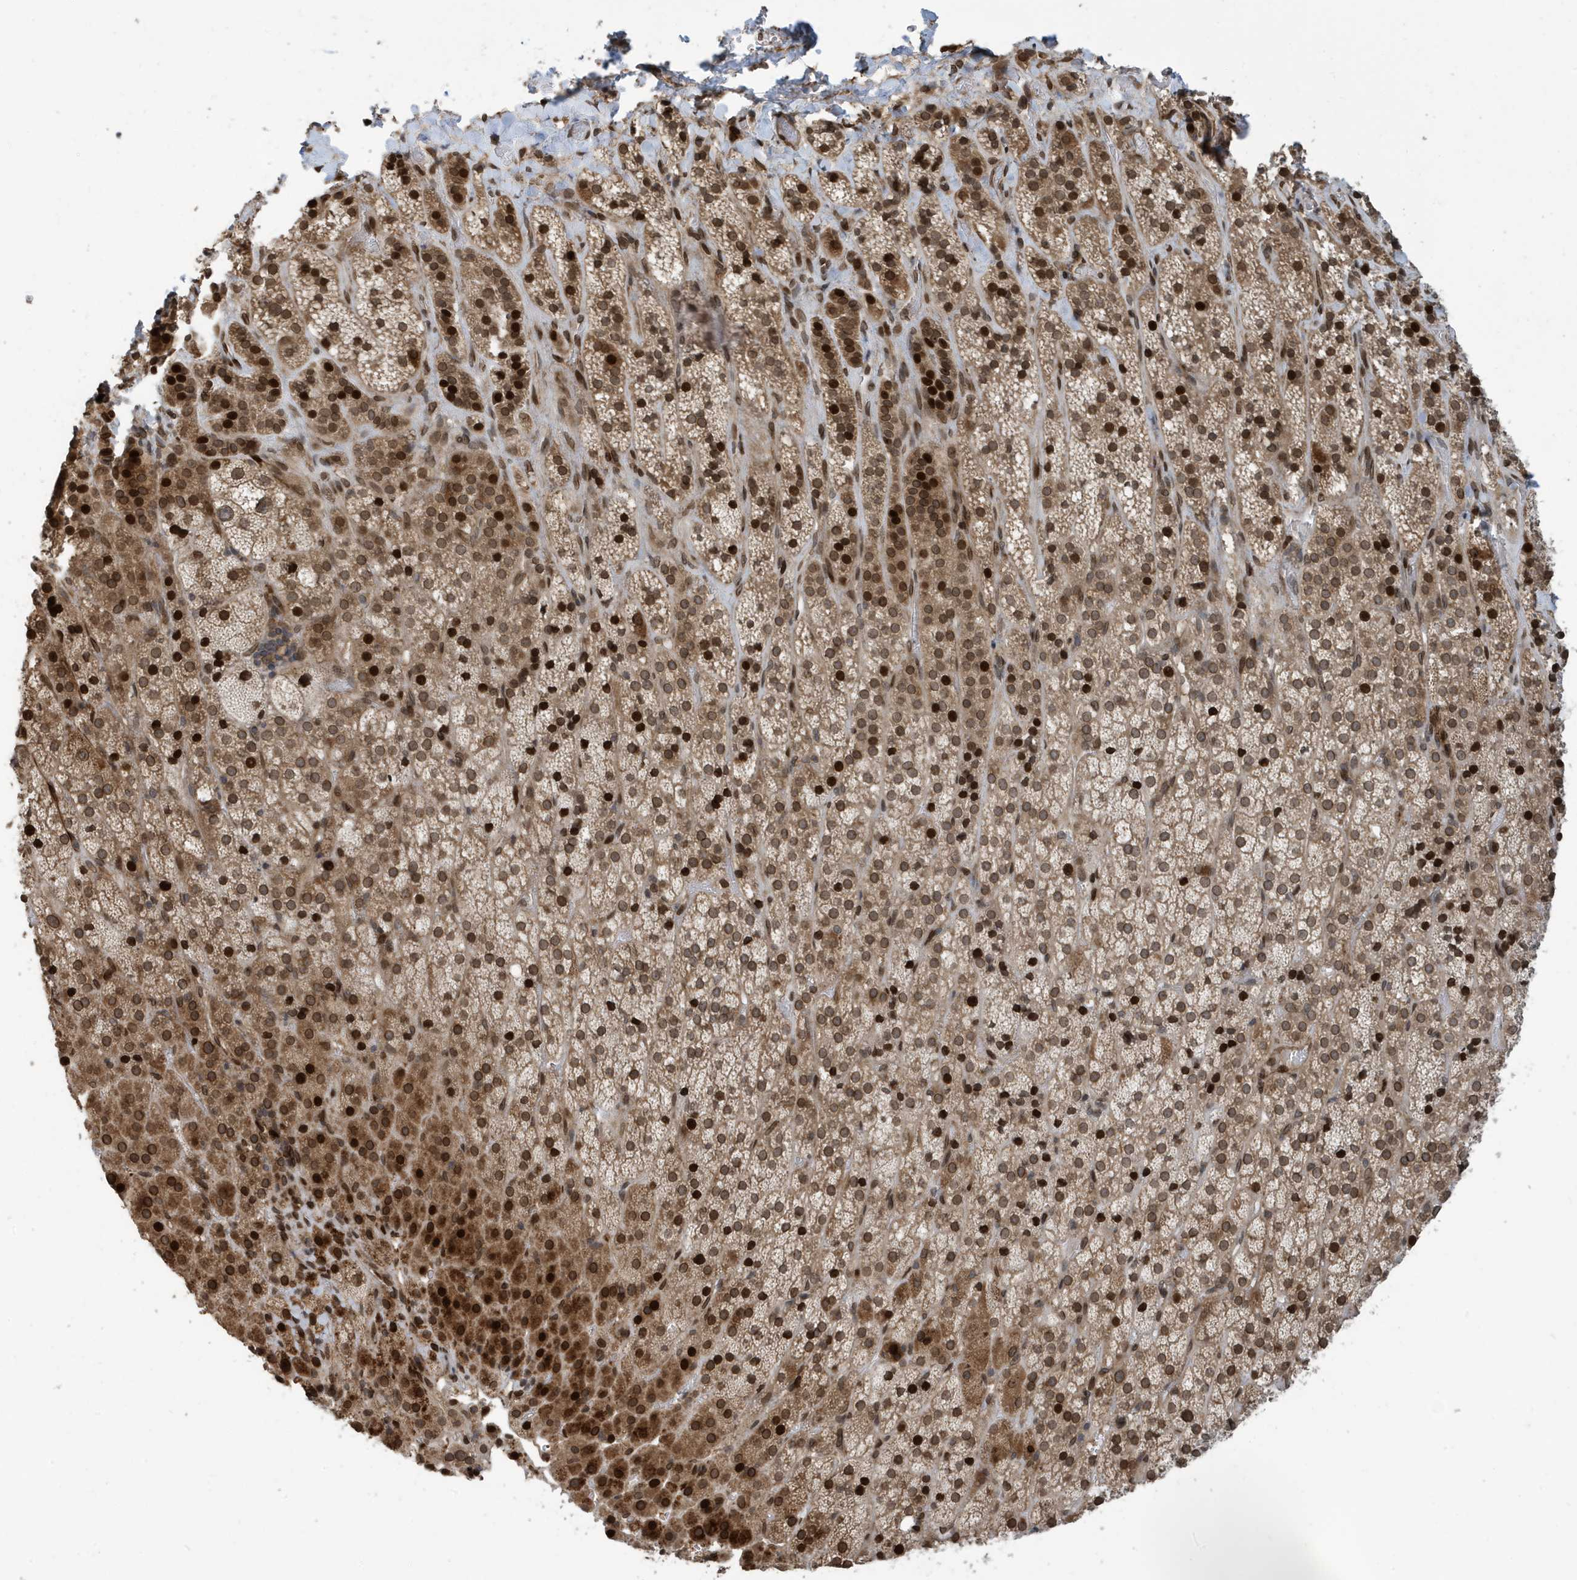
{"staining": {"intensity": "strong", "quantity": "25%-75%", "location": "cytoplasmic/membranous,nuclear"}, "tissue": "adrenal gland", "cell_type": "Glandular cells", "image_type": "normal", "snomed": [{"axis": "morphology", "description": "Normal tissue, NOS"}, {"axis": "topography", "description": "Adrenal gland"}], "caption": "Human adrenal gland stained with a protein marker reveals strong staining in glandular cells.", "gene": "DUSP18", "patient": {"sex": "female", "age": 57}}